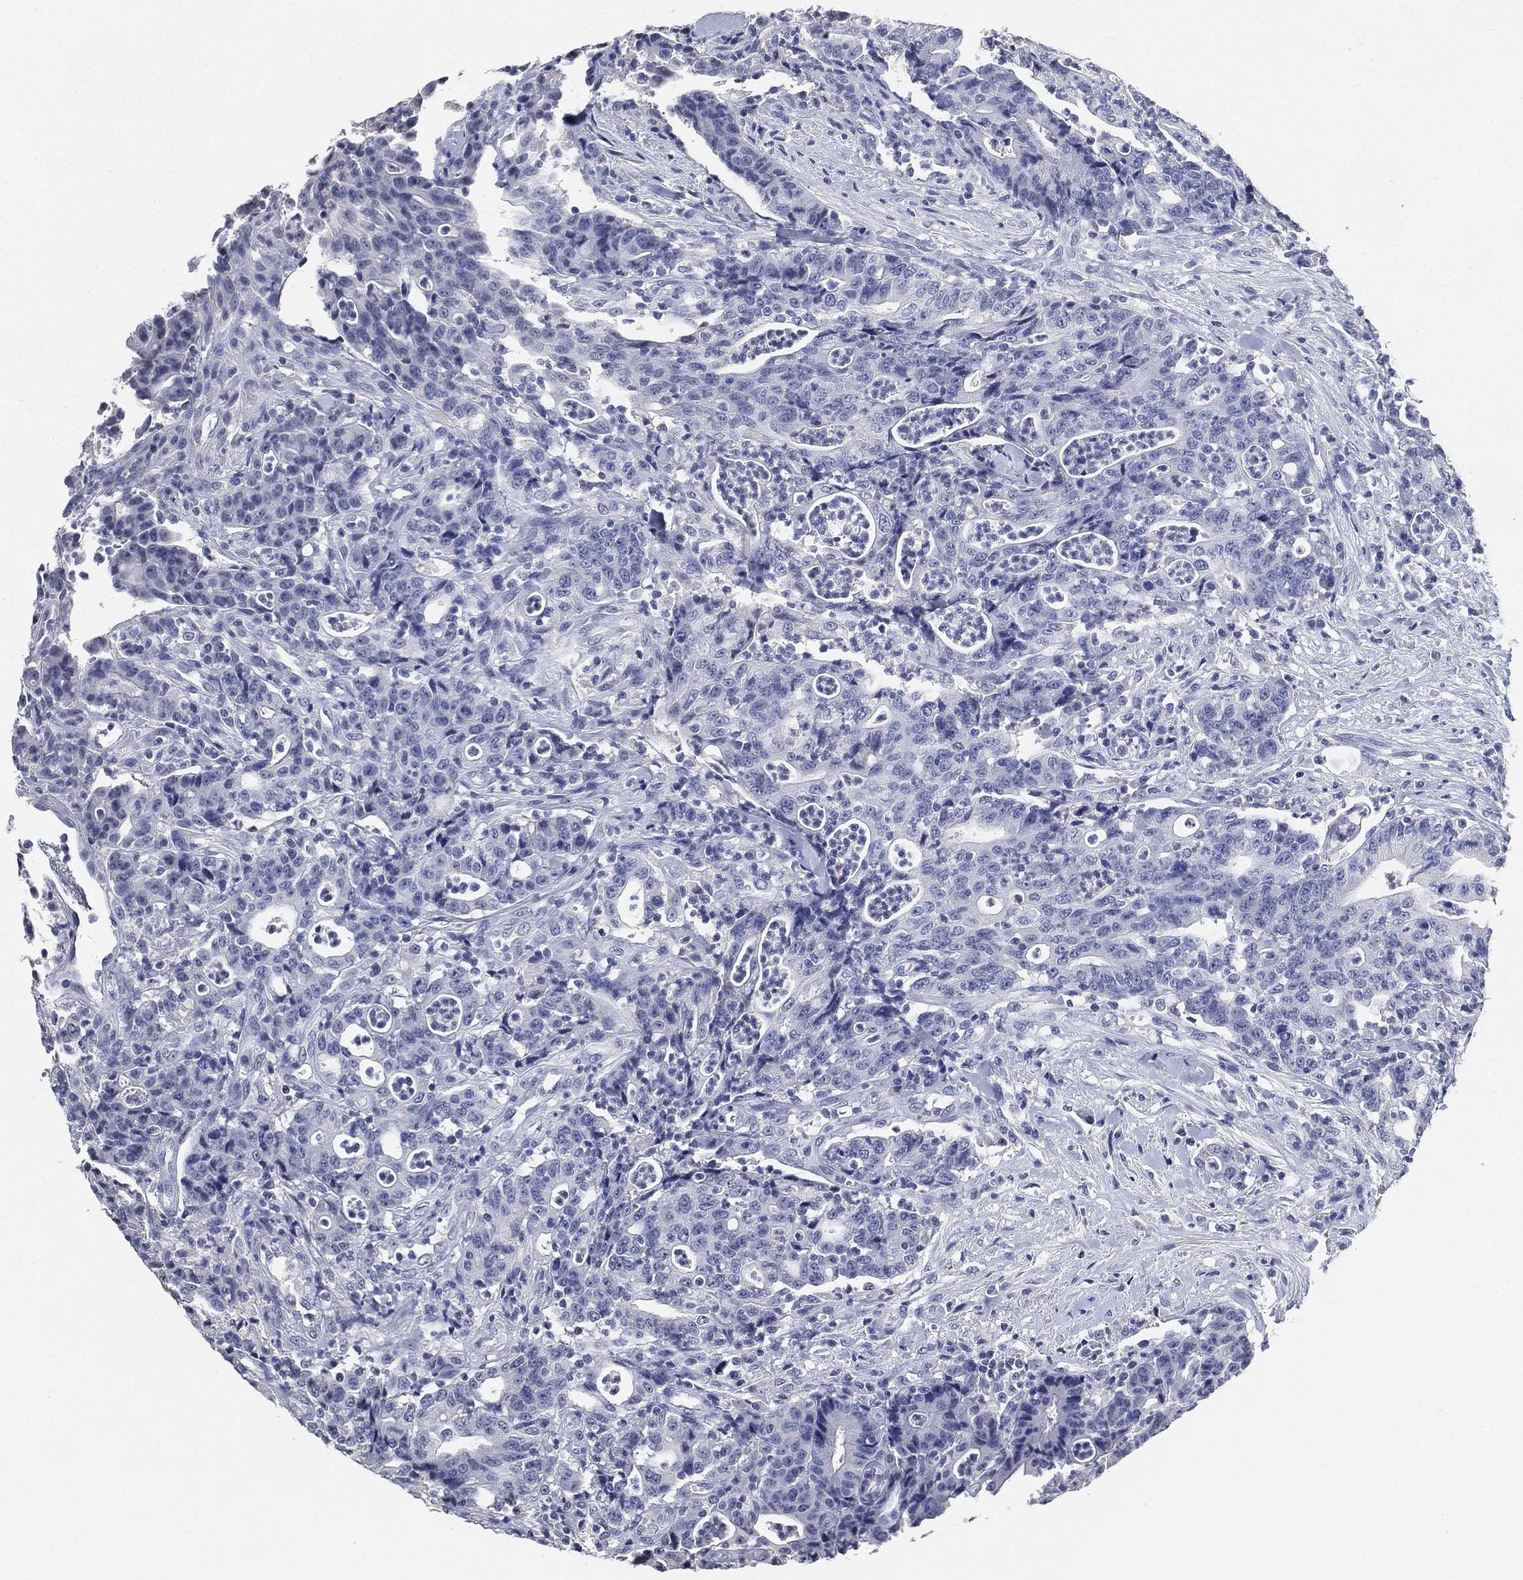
{"staining": {"intensity": "negative", "quantity": "none", "location": "none"}, "tissue": "colorectal cancer", "cell_type": "Tumor cells", "image_type": "cancer", "snomed": [{"axis": "morphology", "description": "Adenocarcinoma, NOS"}, {"axis": "topography", "description": "Colon"}], "caption": "Immunohistochemistry image of neoplastic tissue: colorectal cancer stained with DAB shows no significant protein positivity in tumor cells.", "gene": "IYD", "patient": {"sex": "male", "age": 70}}